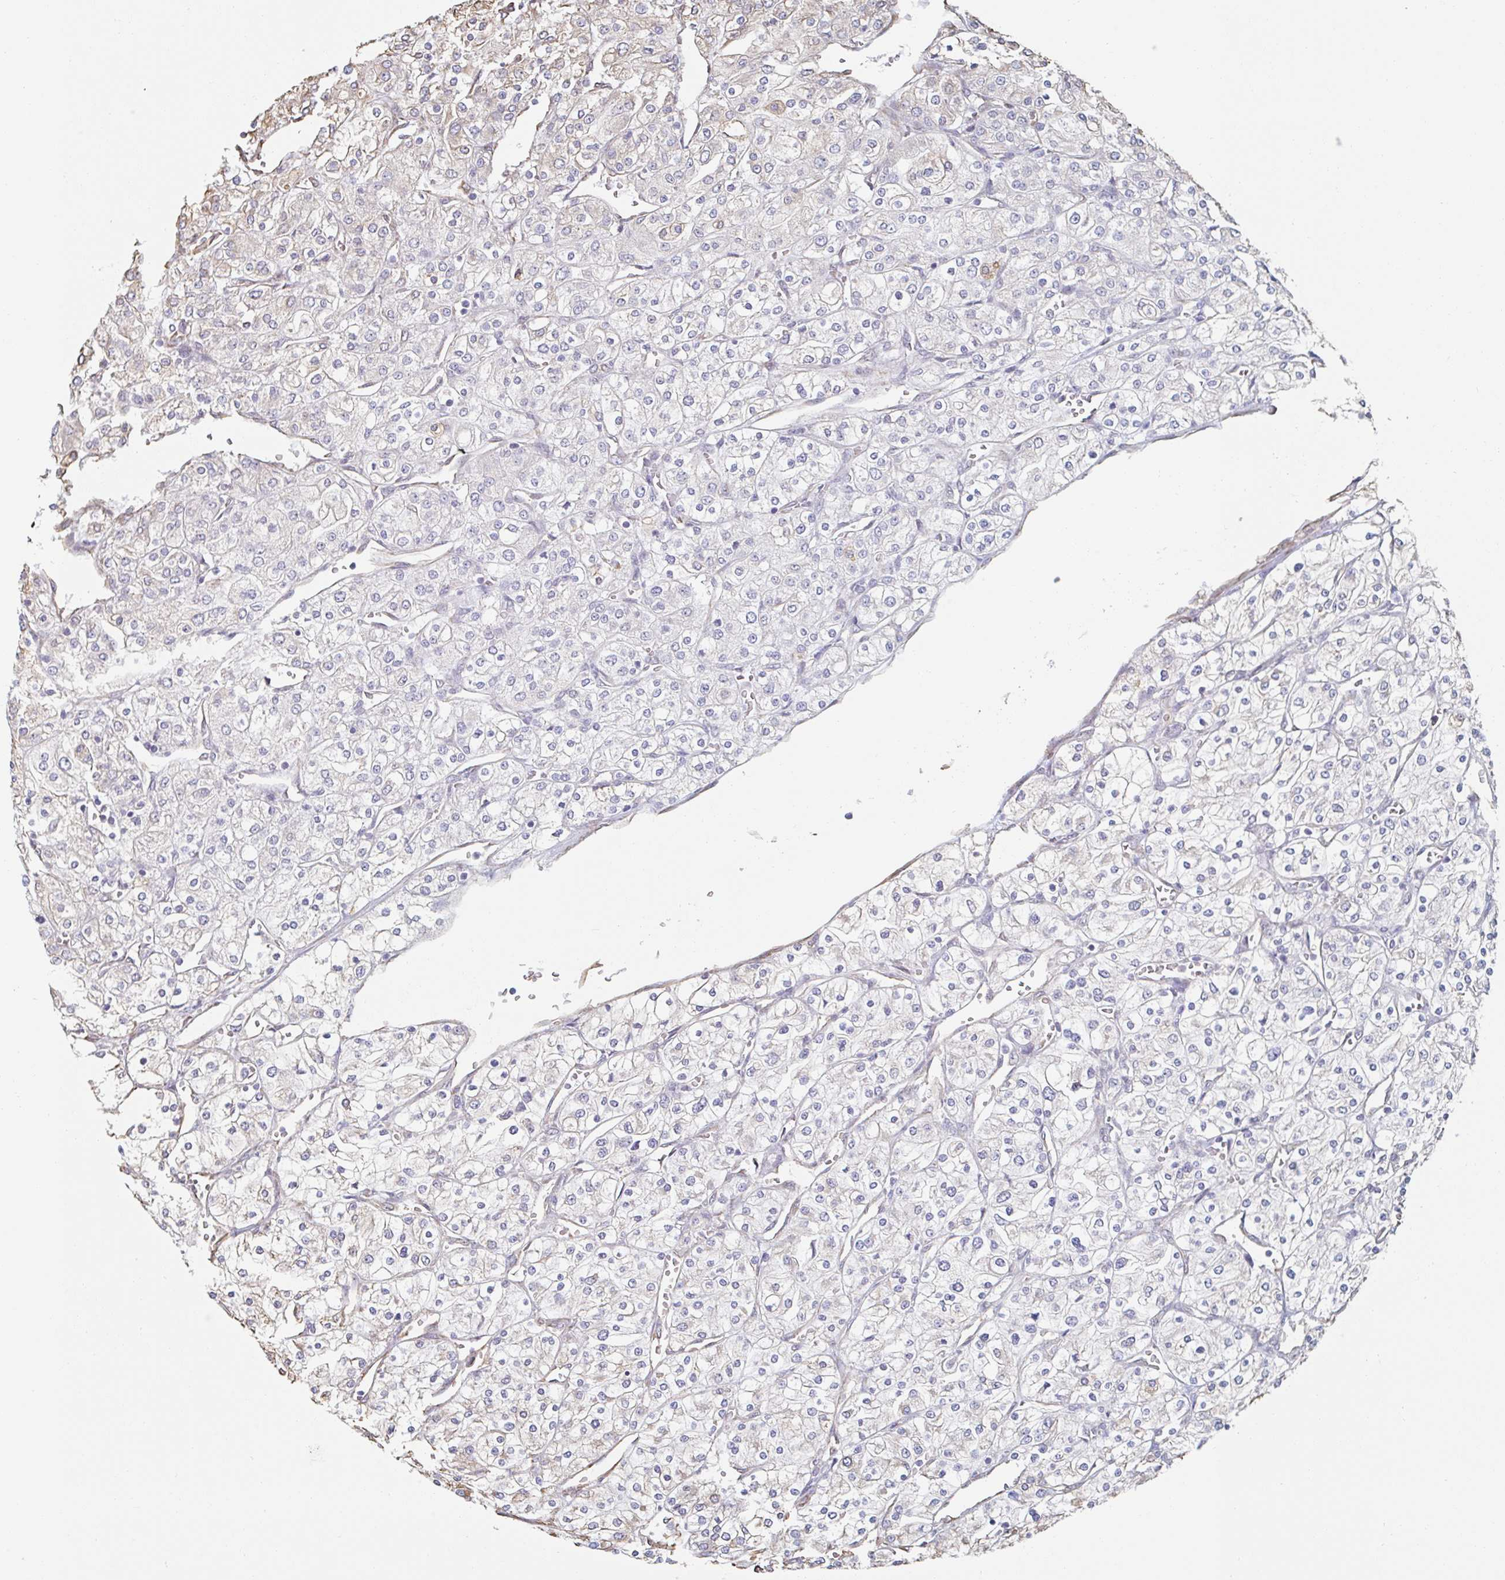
{"staining": {"intensity": "negative", "quantity": "none", "location": "none"}, "tissue": "renal cancer", "cell_type": "Tumor cells", "image_type": "cancer", "snomed": [{"axis": "morphology", "description": "Adenocarcinoma, NOS"}, {"axis": "topography", "description": "Kidney"}], "caption": "This histopathology image is of renal adenocarcinoma stained with immunohistochemistry (IHC) to label a protein in brown with the nuclei are counter-stained blue. There is no expression in tumor cells.", "gene": "RAB5IF", "patient": {"sex": "male", "age": 80}}